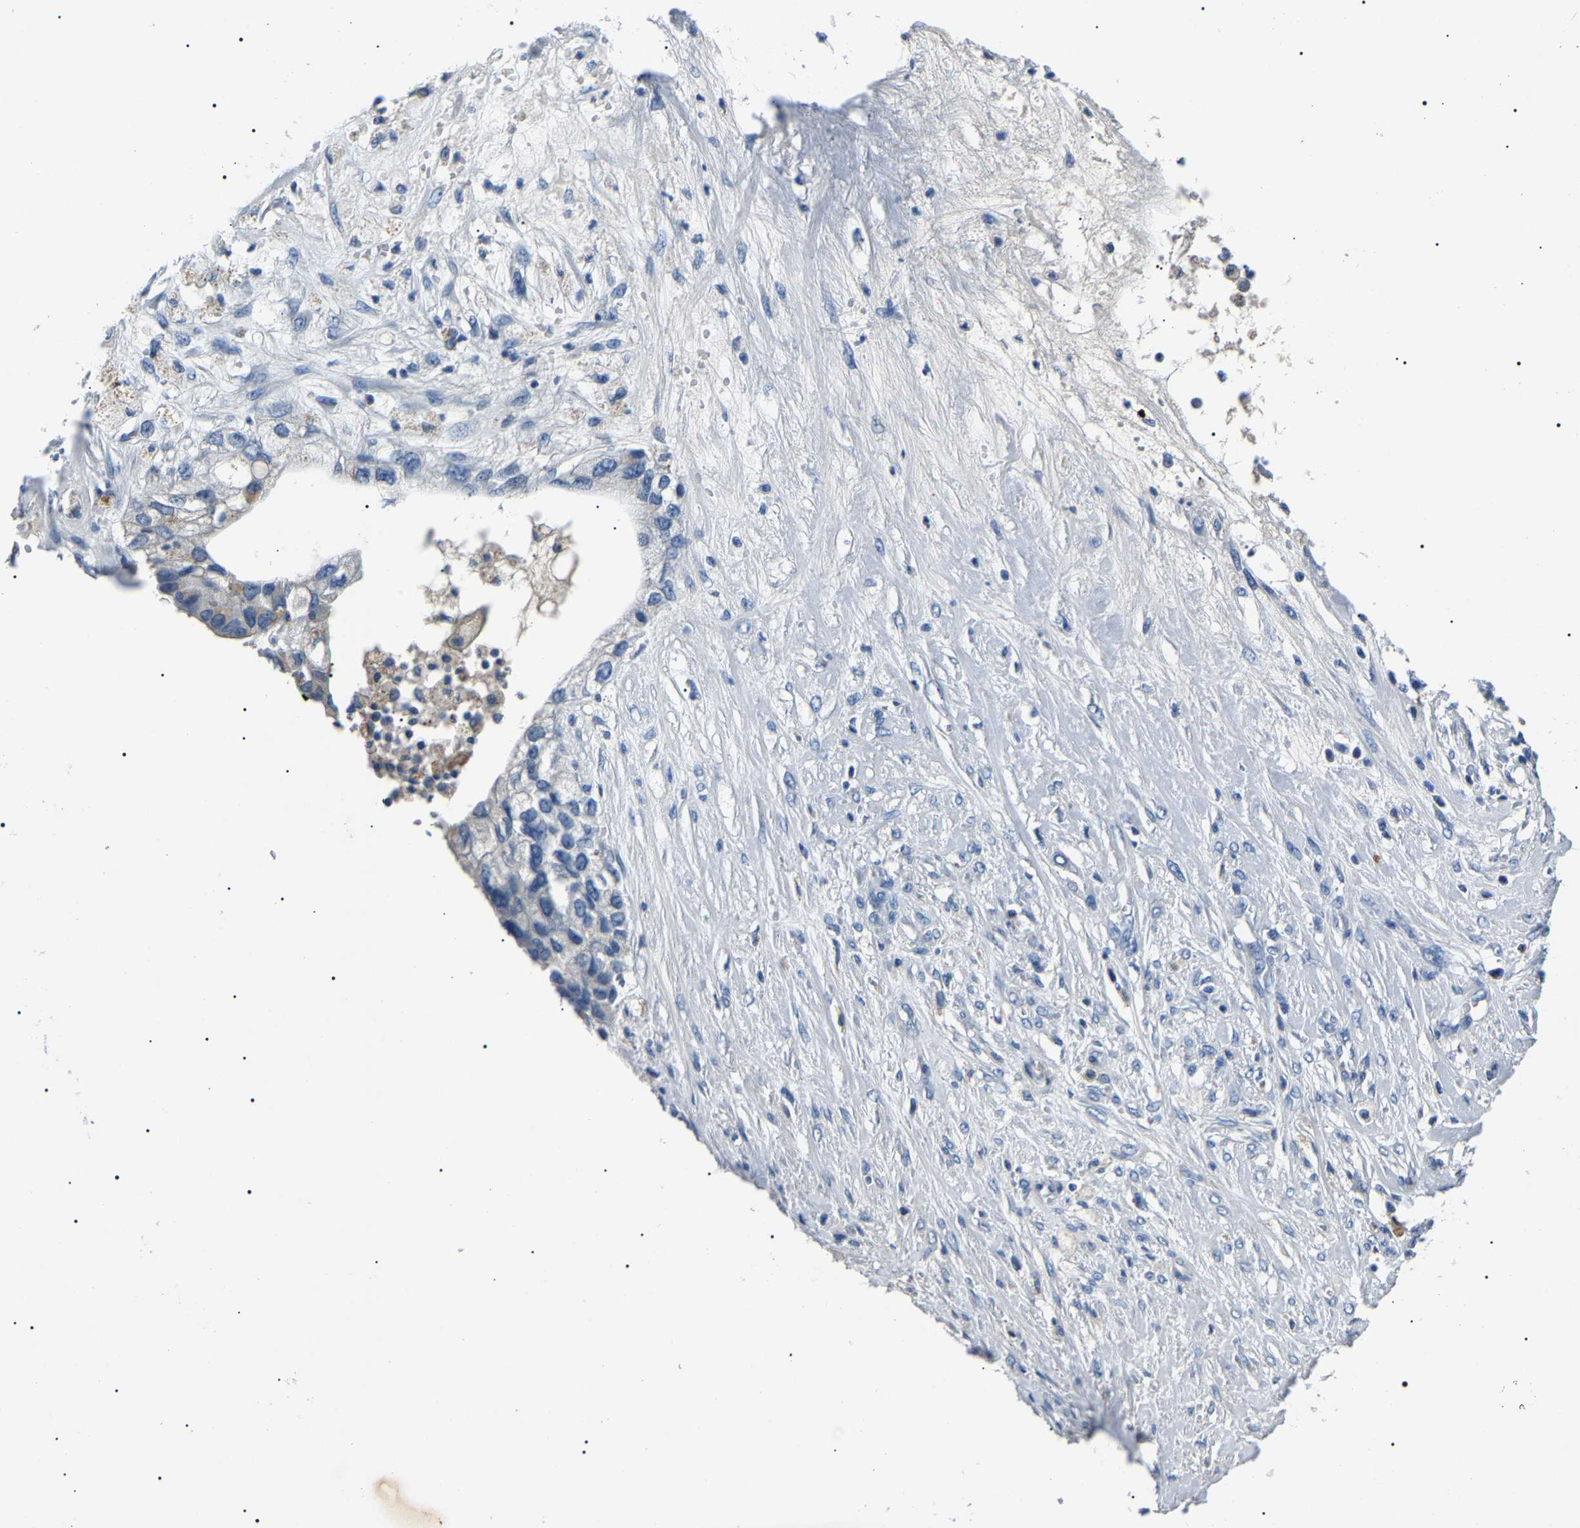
{"staining": {"intensity": "negative", "quantity": "none", "location": "none"}, "tissue": "pancreatic cancer", "cell_type": "Tumor cells", "image_type": "cancer", "snomed": [{"axis": "morphology", "description": "Adenocarcinoma, NOS"}, {"axis": "topography", "description": "Pancreas"}], "caption": "DAB immunohistochemical staining of pancreatic cancer (adenocarcinoma) shows no significant staining in tumor cells. Brightfield microscopy of IHC stained with DAB (3,3'-diaminobenzidine) (brown) and hematoxylin (blue), captured at high magnification.", "gene": "KLK15", "patient": {"sex": "female", "age": 56}}